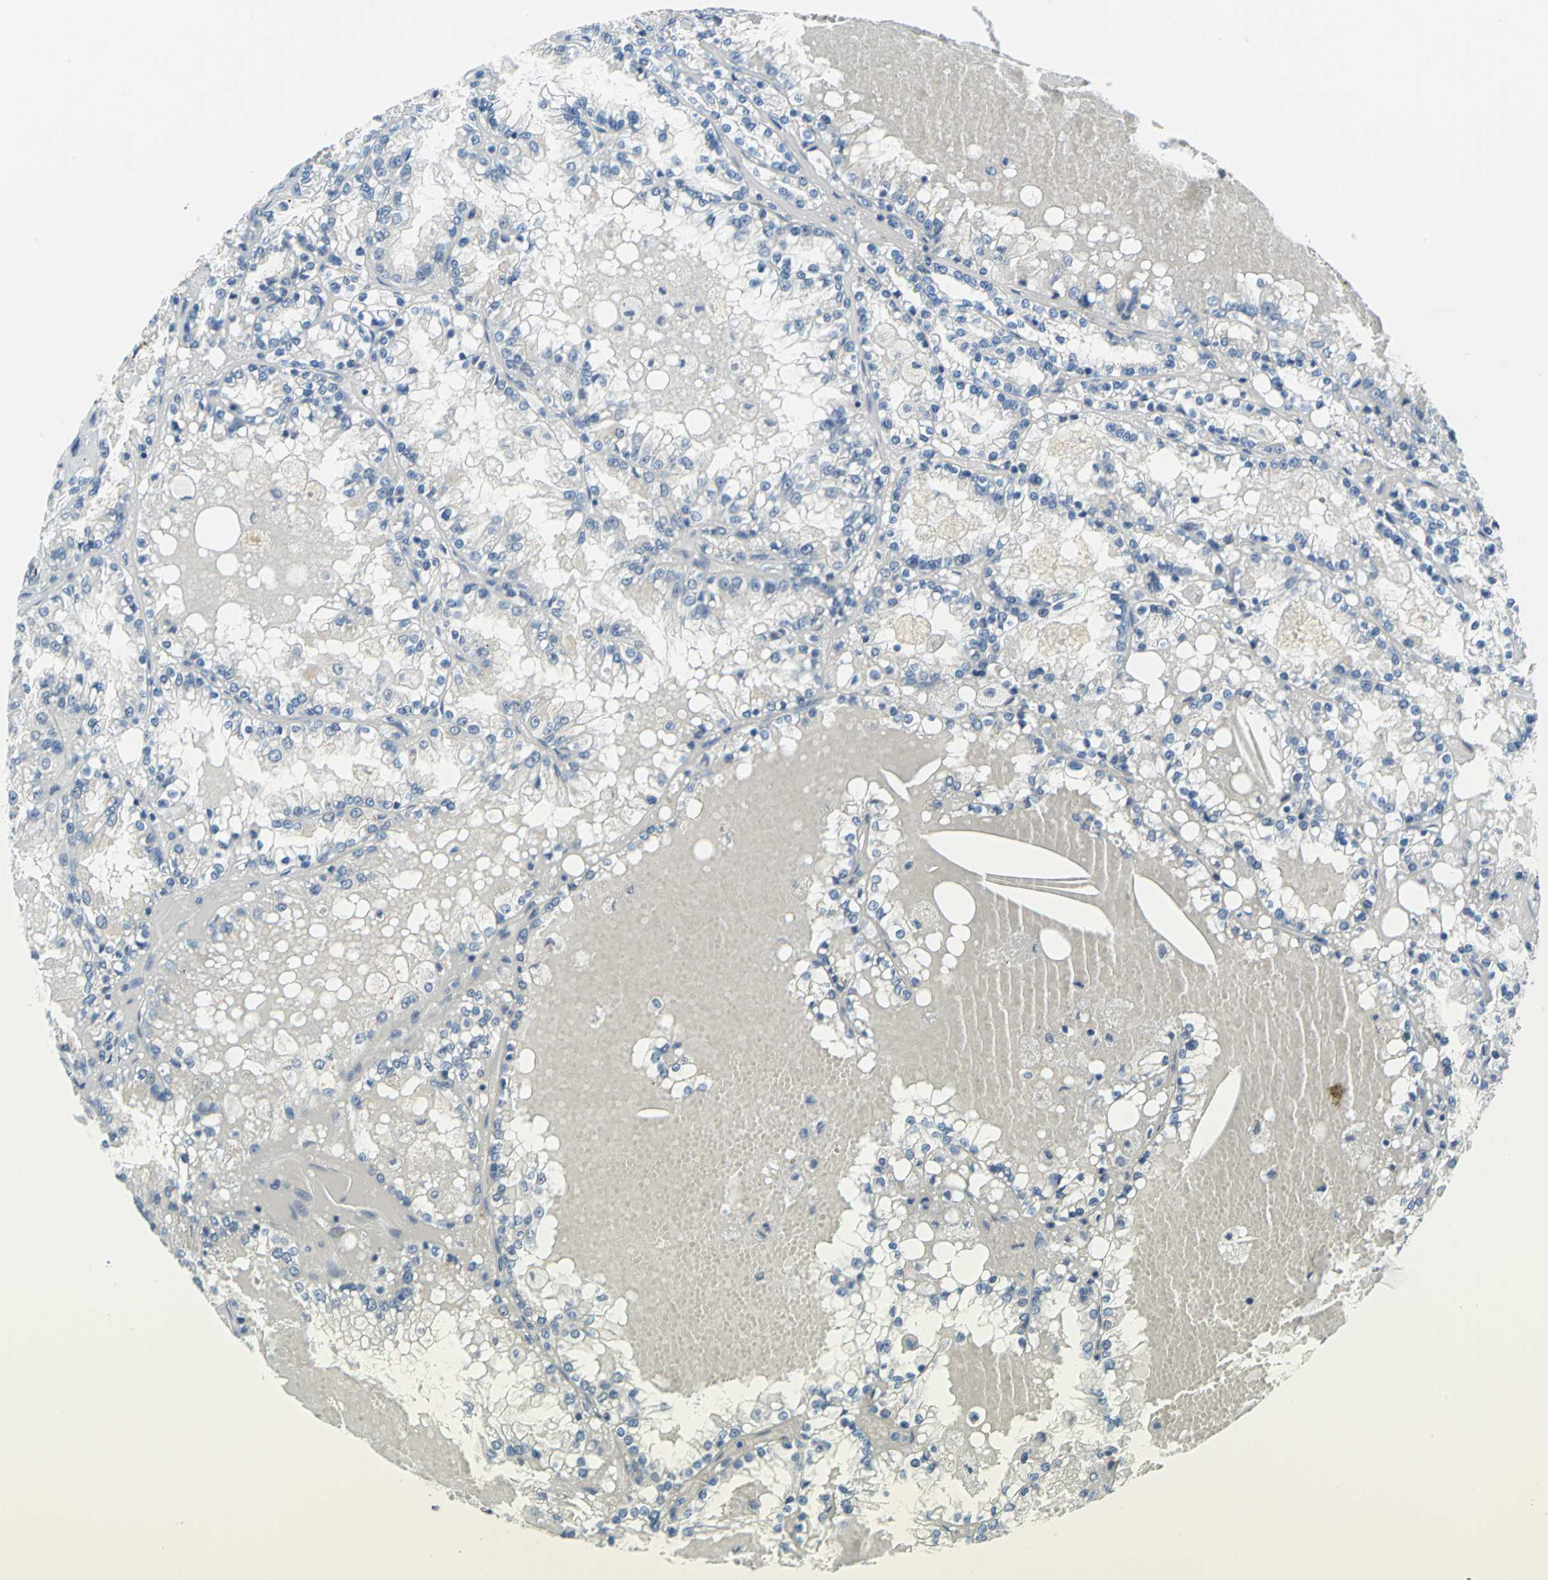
{"staining": {"intensity": "negative", "quantity": "none", "location": "none"}, "tissue": "renal cancer", "cell_type": "Tumor cells", "image_type": "cancer", "snomed": [{"axis": "morphology", "description": "Adenocarcinoma, NOS"}, {"axis": "topography", "description": "Kidney"}], "caption": "Human renal cancer (adenocarcinoma) stained for a protein using immunohistochemistry demonstrates no positivity in tumor cells.", "gene": "PIN1", "patient": {"sex": "female", "age": 56}}